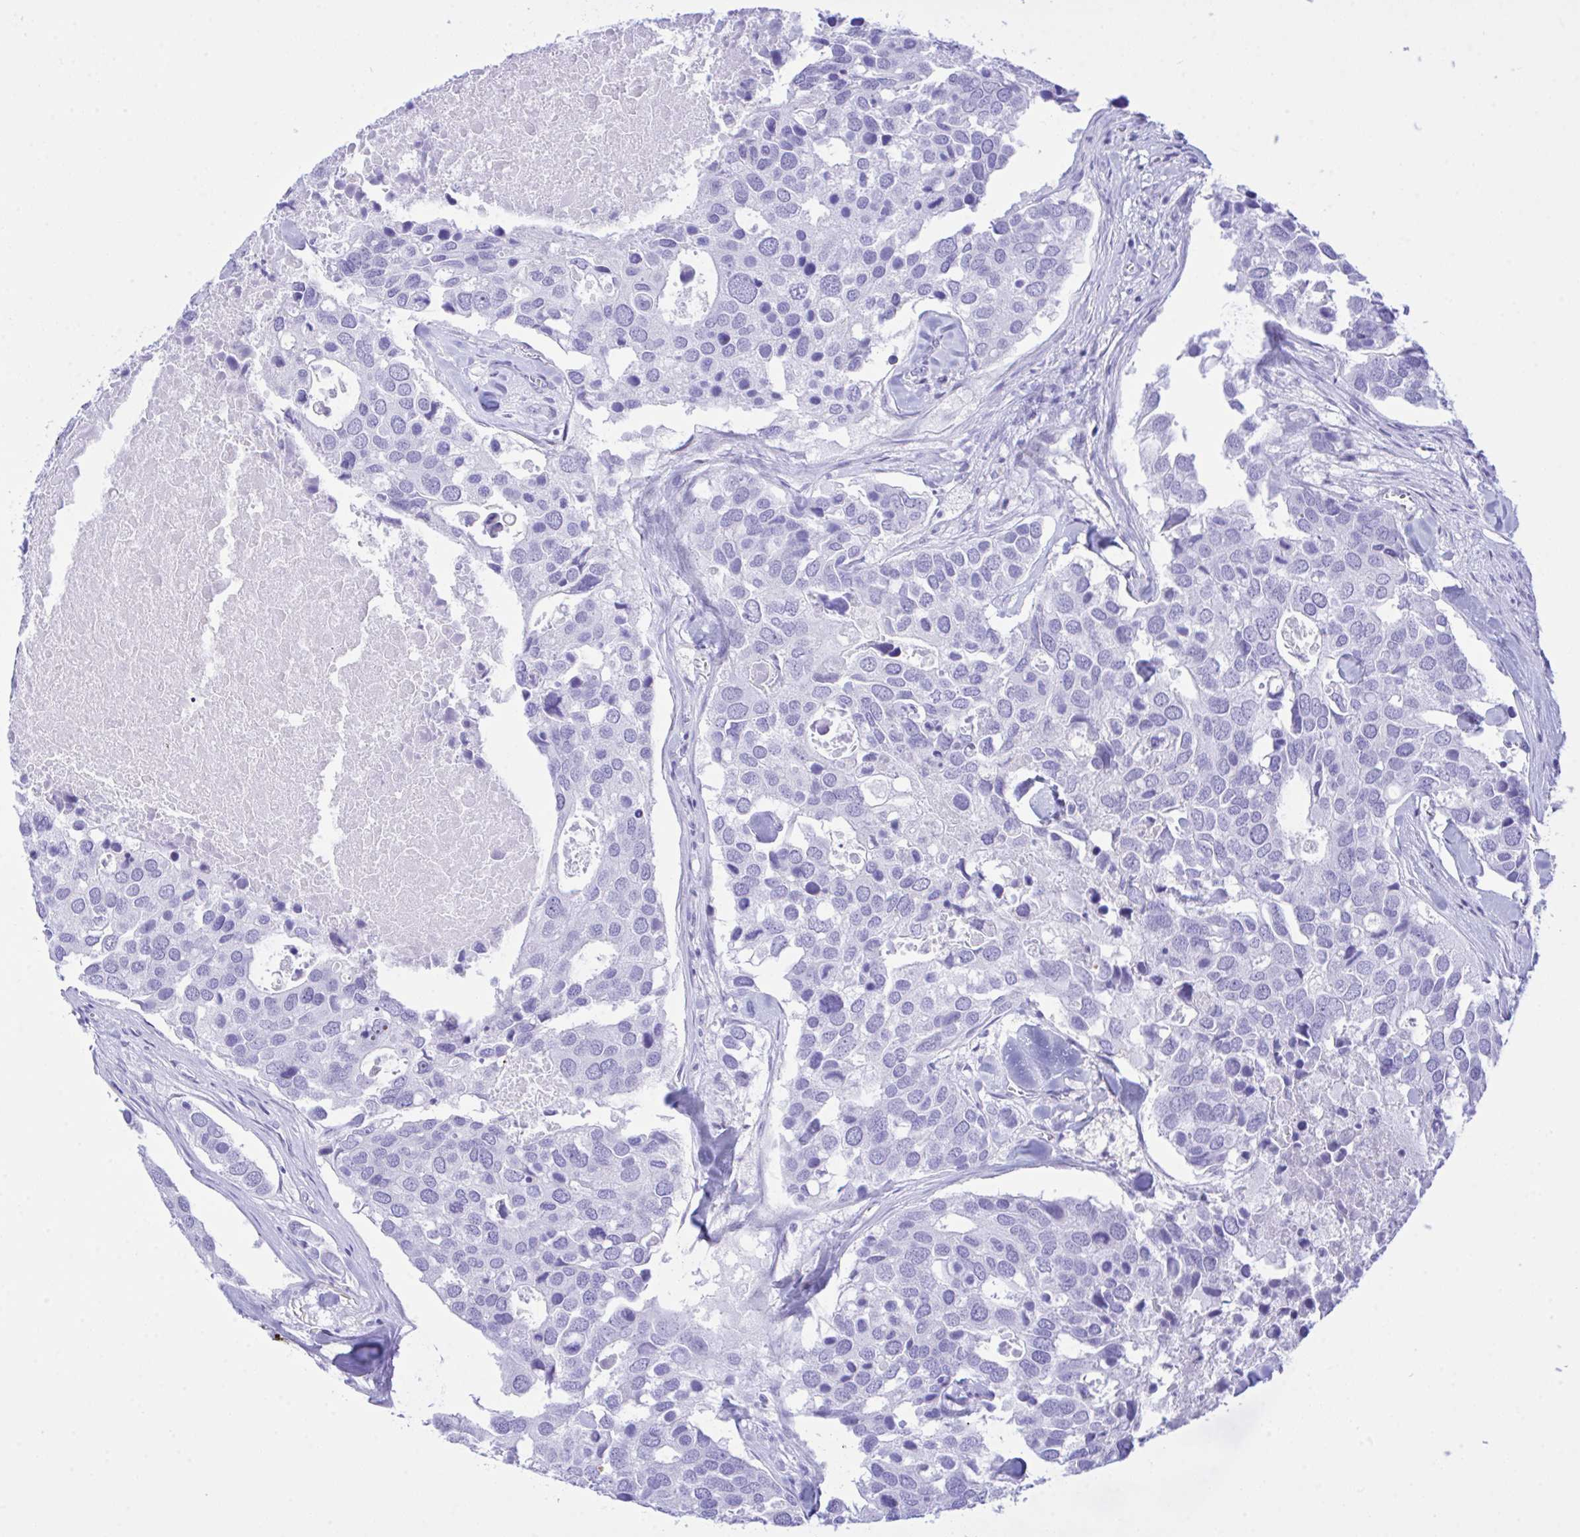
{"staining": {"intensity": "negative", "quantity": "none", "location": "none"}, "tissue": "breast cancer", "cell_type": "Tumor cells", "image_type": "cancer", "snomed": [{"axis": "morphology", "description": "Duct carcinoma"}, {"axis": "topography", "description": "Breast"}], "caption": "This is an immunohistochemistry micrograph of human breast invasive ductal carcinoma. There is no positivity in tumor cells.", "gene": "SELENOV", "patient": {"sex": "female", "age": 83}}